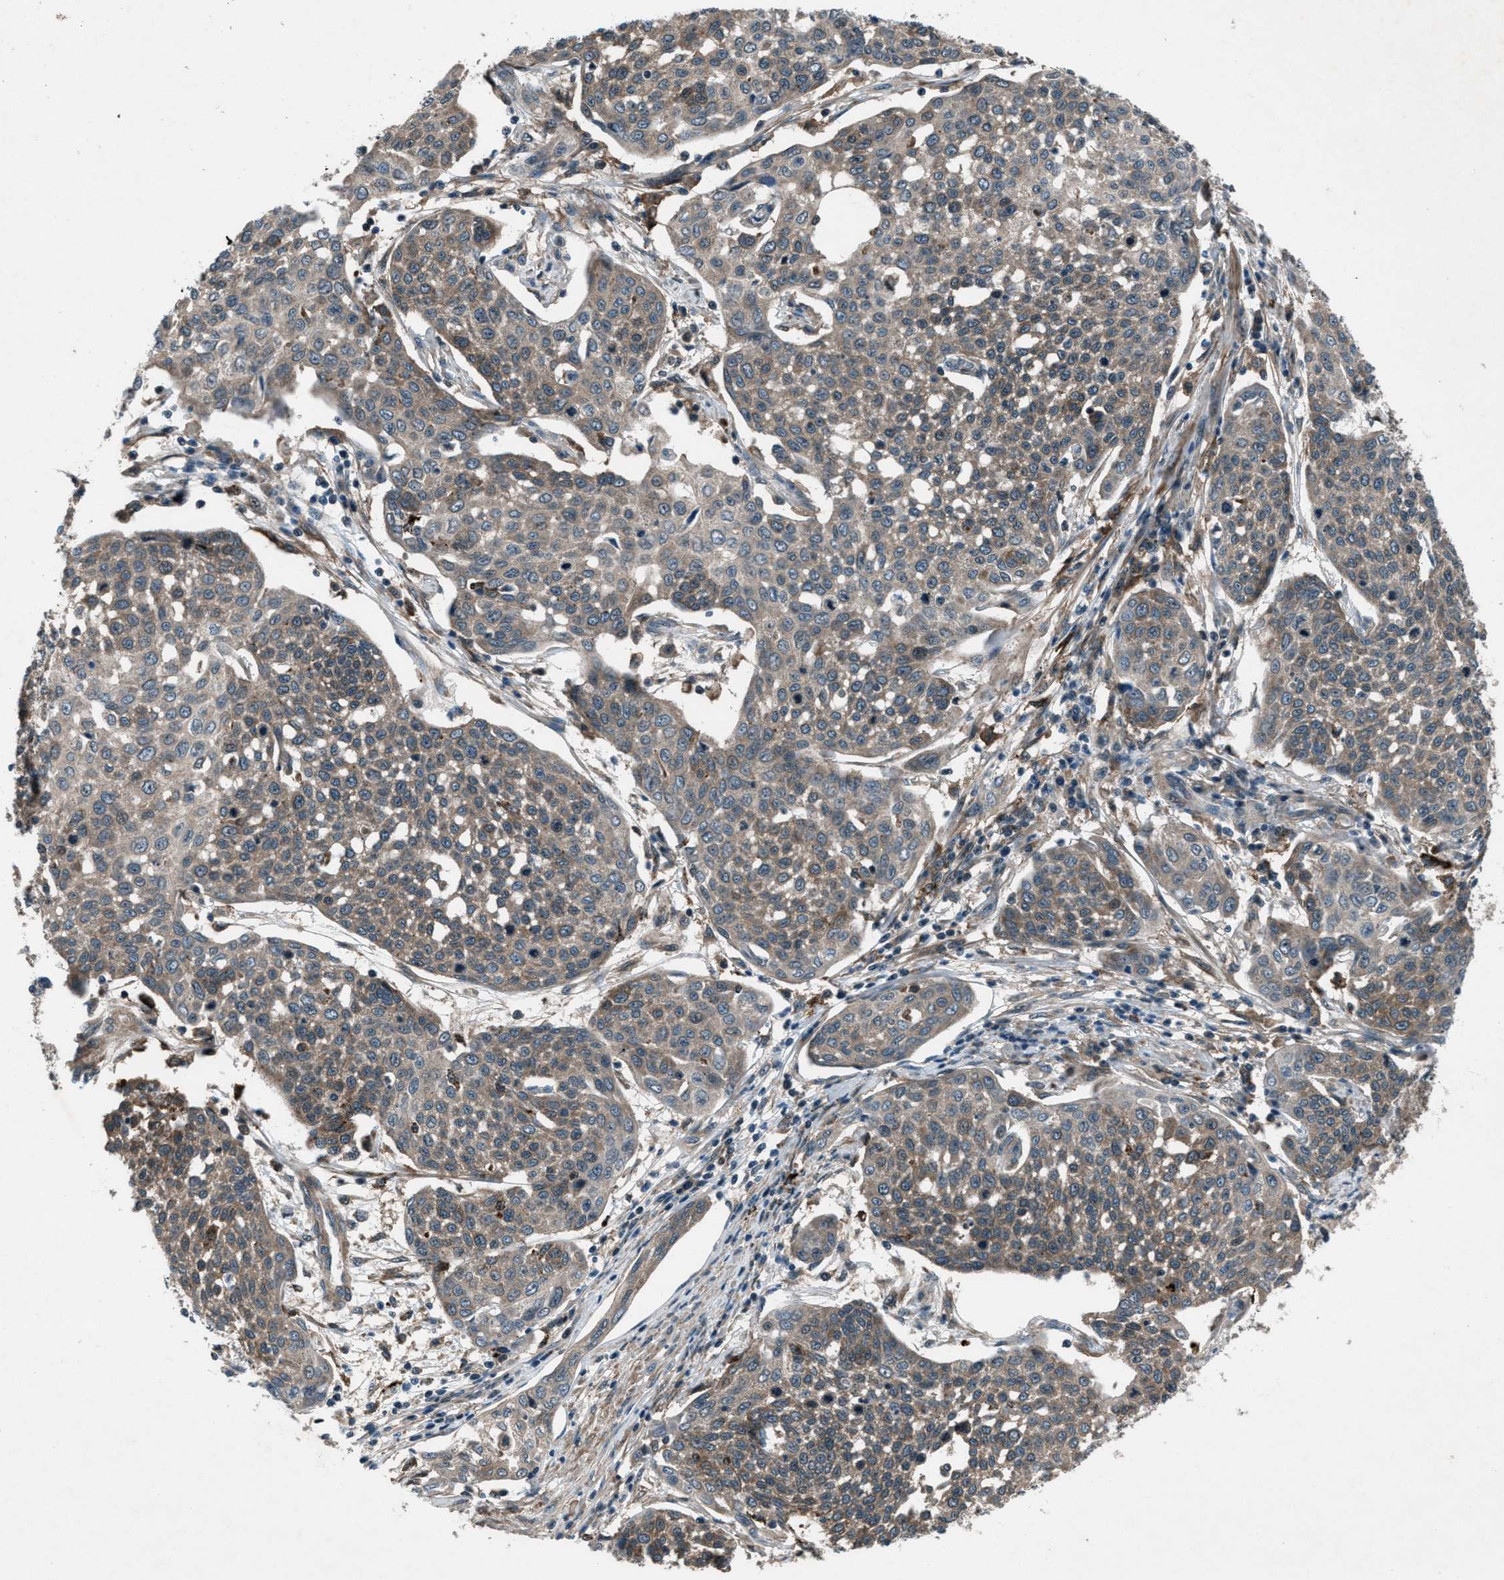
{"staining": {"intensity": "moderate", "quantity": ">75%", "location": "cytoplasmic/membranous"}, "tissue": "cervical cancer", "cell_type": "Tumor cells", "image_type": "cancer", "snomed": [{"axis": "morphology", "description": "Squamous cell carcinoma, NOS"}, {"axis": "topography", "description": "Cervix"}], "caption": "DAB immunohistochemical staining of cervical squamous cell carcinoma reveals moderate cytoplasmic/membranous protein expression in about >75% of tumor cells.", "gene": "EPSTI1", "patient": {"sex": "female", "age": 34}}